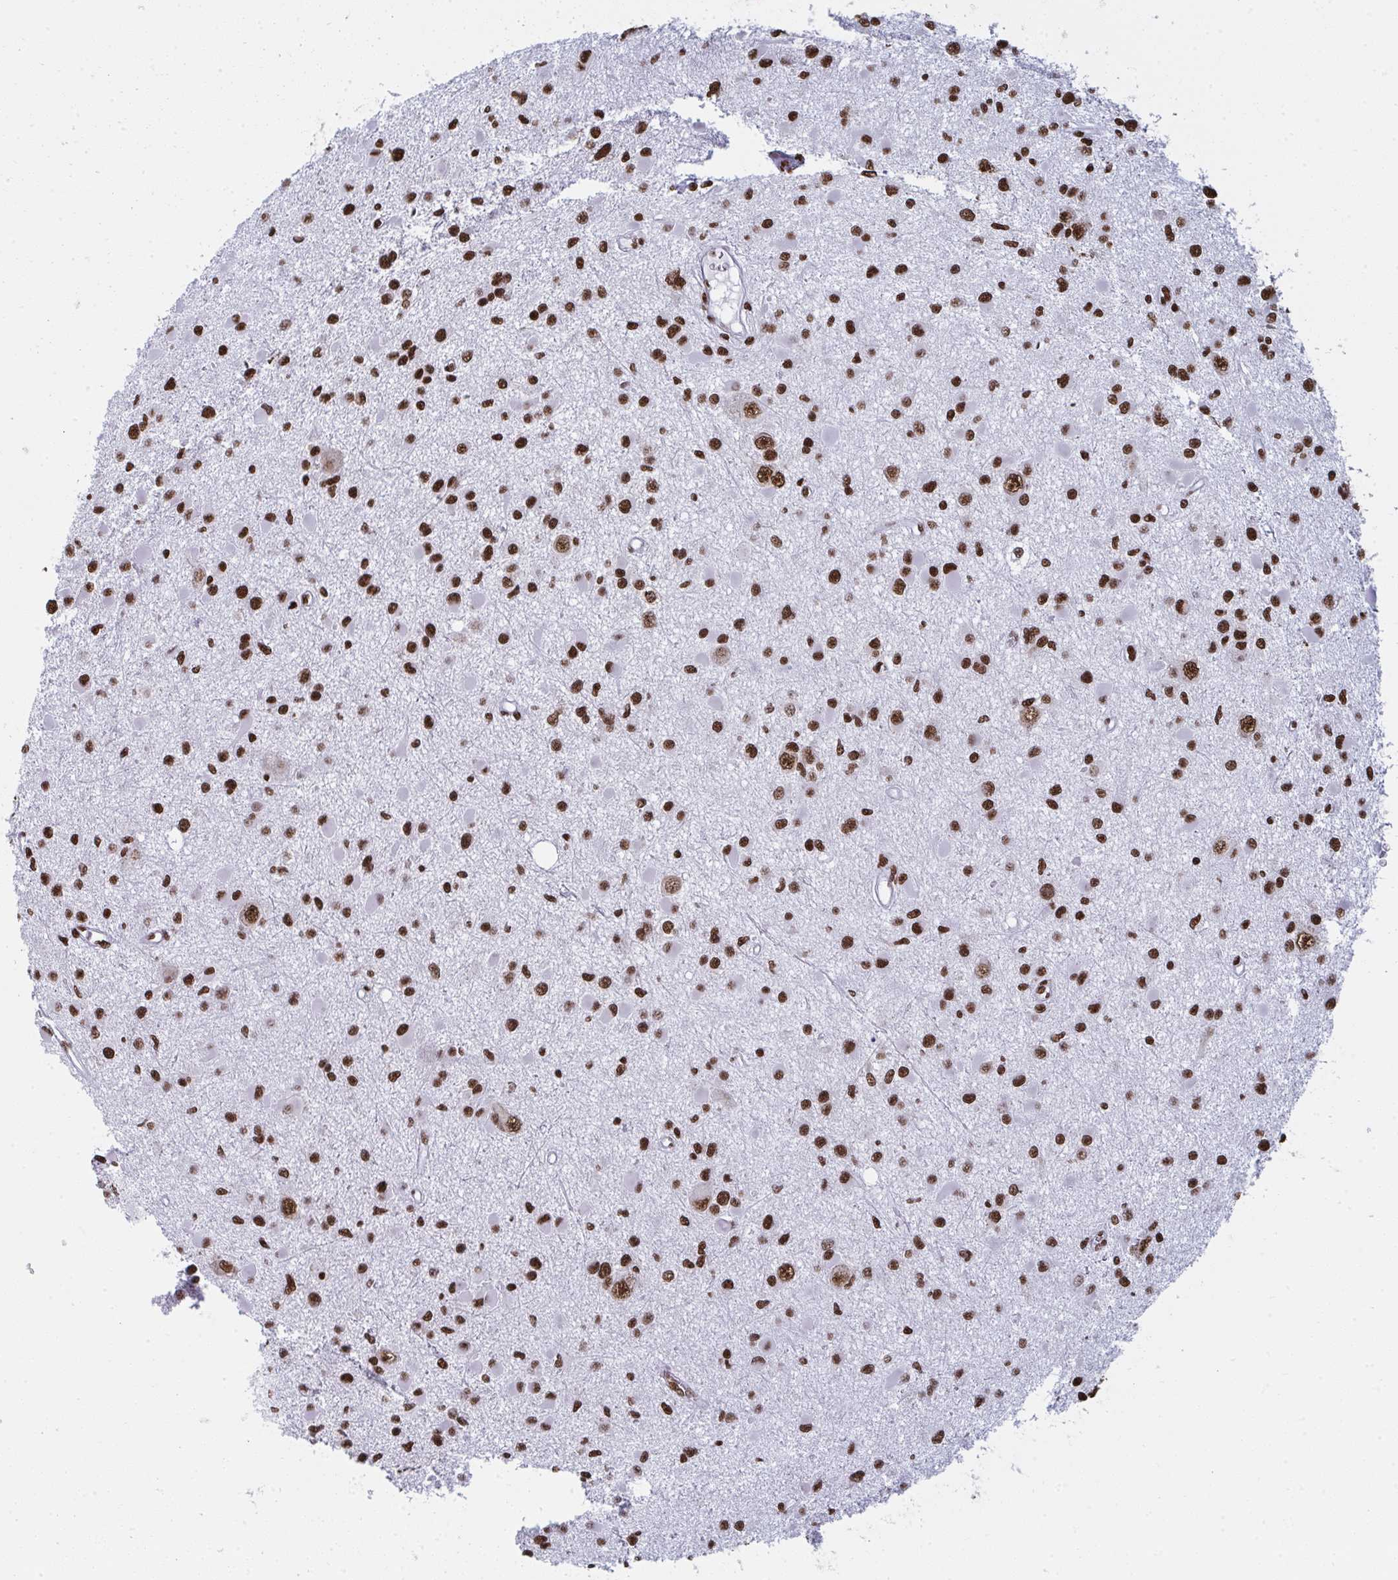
{"staining": {"intensity": "strong", "quantity": ">75%", "location": "nuclear"}, "tissue": "glioma", "cell_type": "Tumor cells", "image_type": "cancer", "snomed": [{"axis": "morphology", "description": "Glioma, malignant, High grade"}, {"axis": "topography", "description": "Brain"}], "caption": "Glioma stained with a brown dye demonstrates strong nuclear positive expression in approximately >75% of tumor cells.", "gene": "GAR1", "patient": {"sex": "male", "age": 54}}